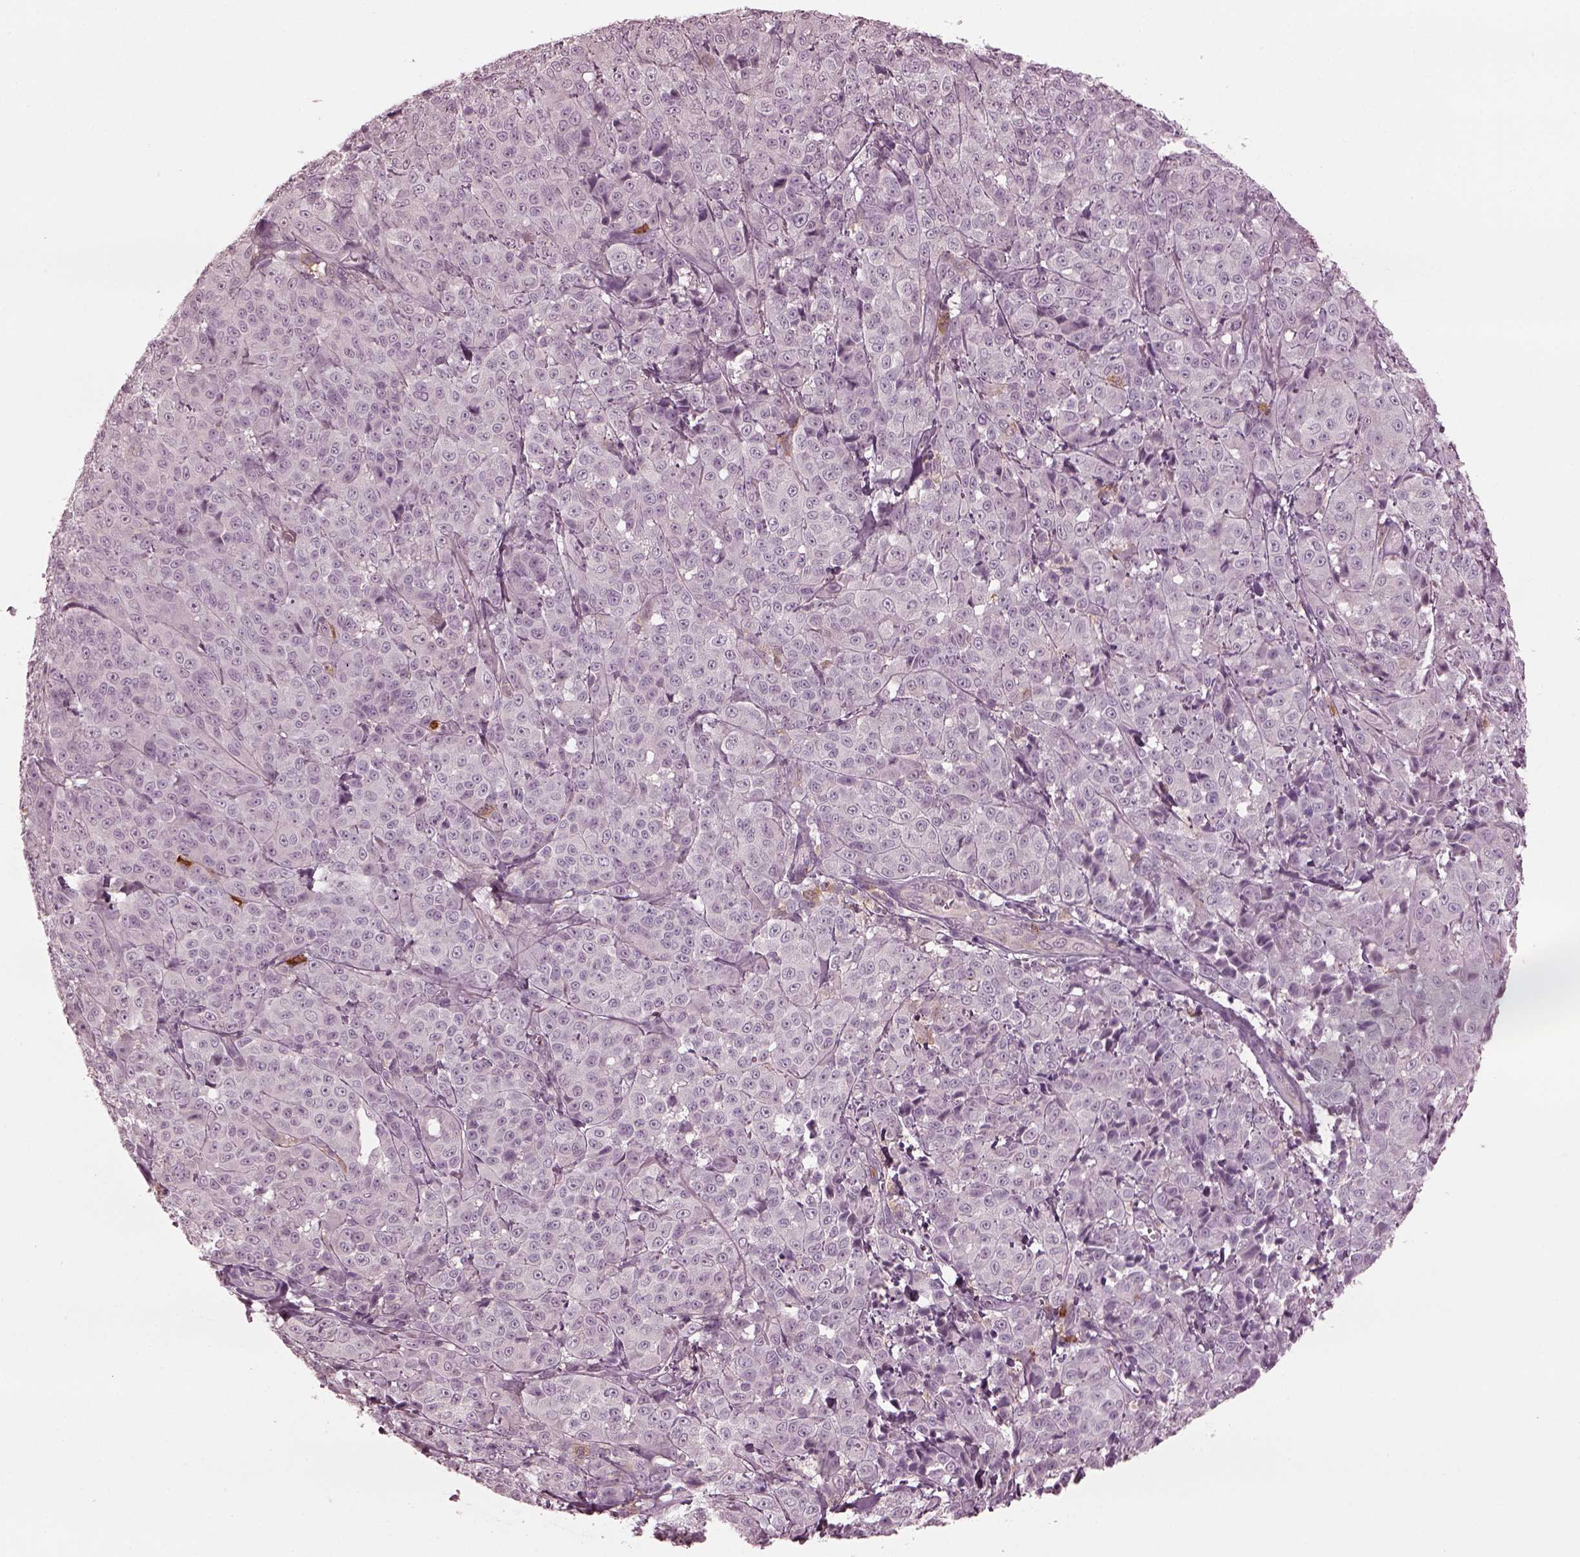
{"staining": {"intensity": "negative", "quantity": "none", "location": "none"}, "tissue": "melanoma", "cell_type": "Tumor cells", "image_type": "cancer", "snomed": [{"axis": "morphology", "description": "Malignant melanoma, NOS"}, {"axis": "topography", "description": "Skin"}], "caption": "Immunohistochemistry (IHC) photomicrograph of human melanoma stained for a protein (brown), which demonstrates no positivity in tumor cells.", "gene": "PSTPIP2", "patient": {"sex": "male", "age": 89}}